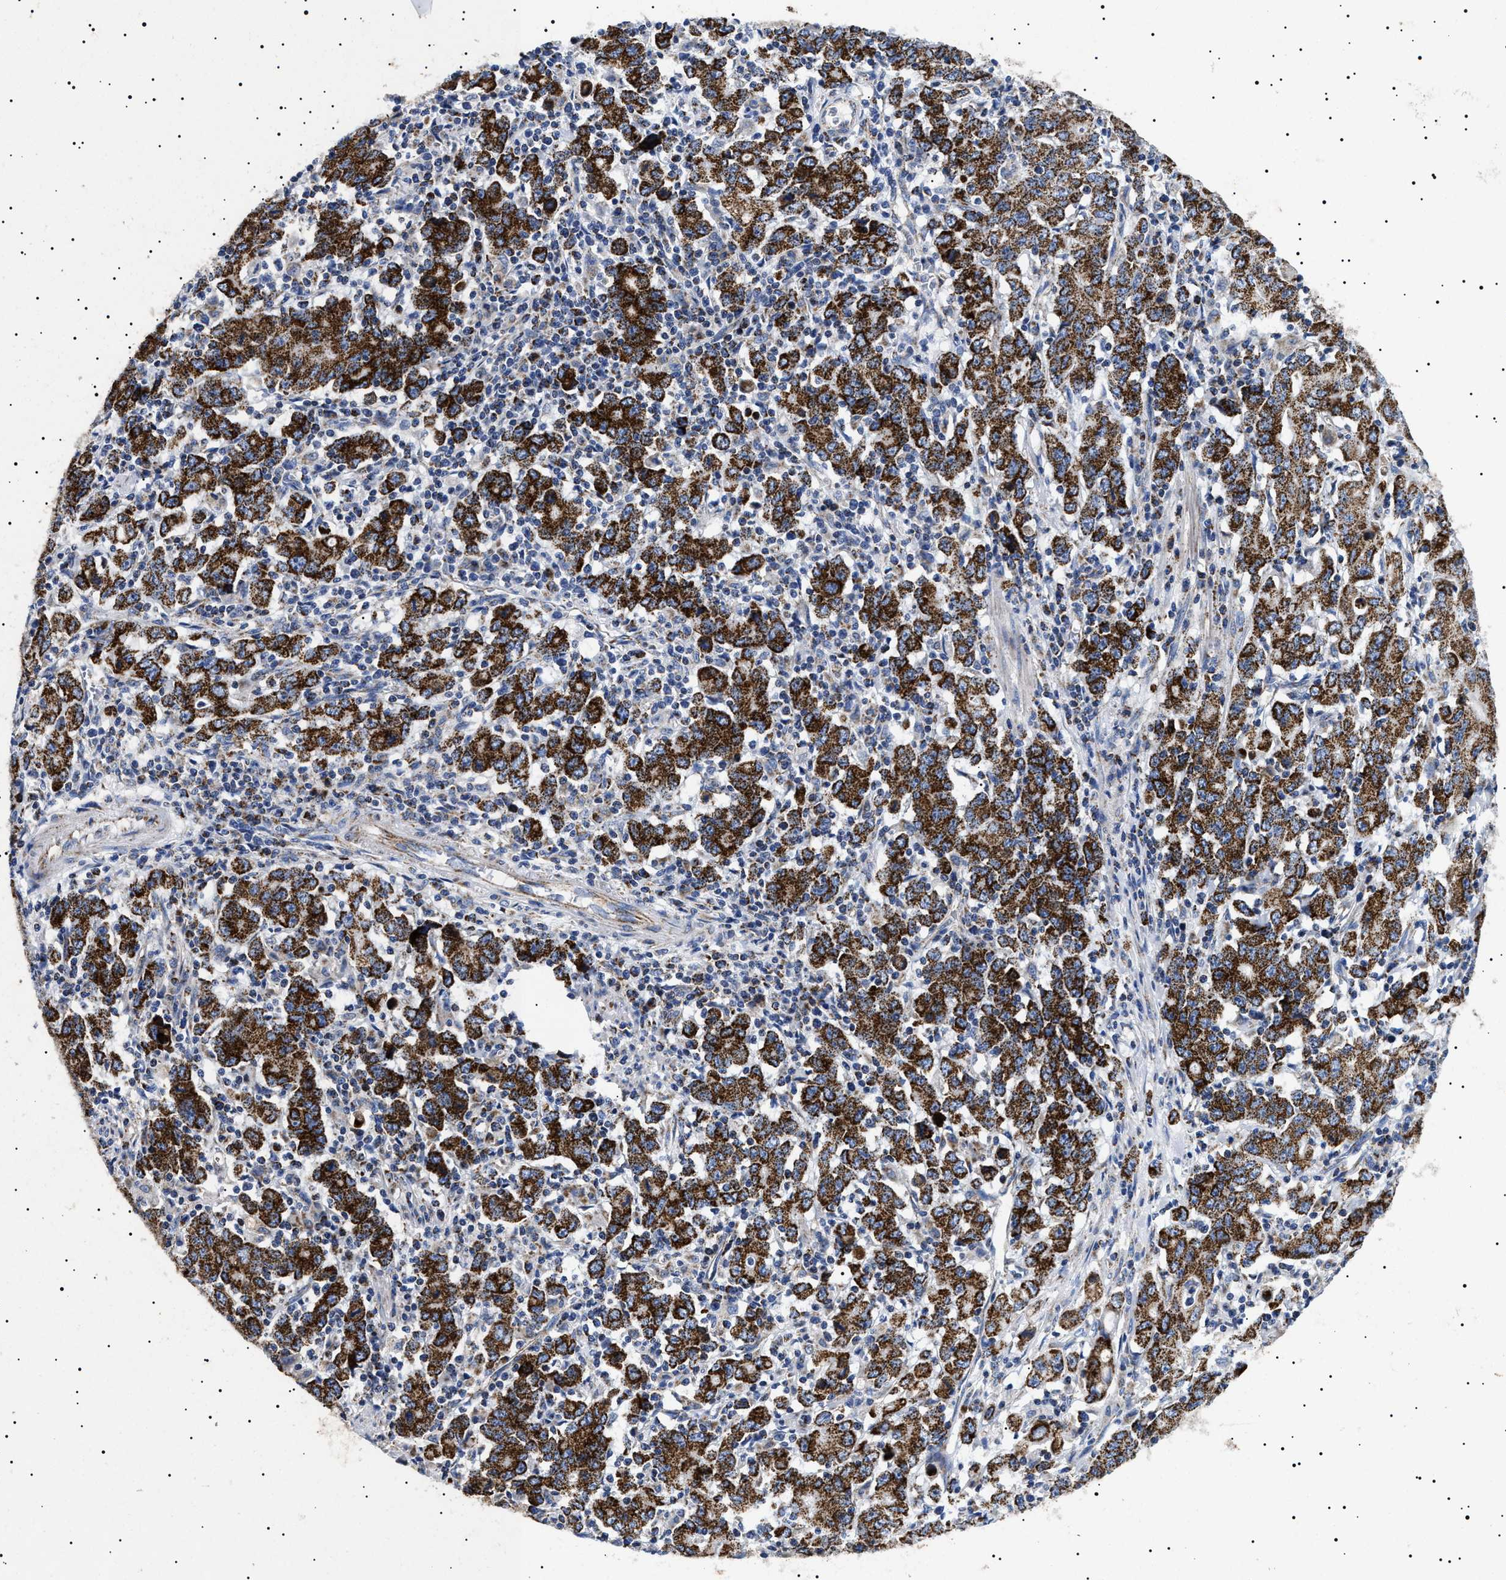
{"staining": {"intensity": "strong", "quantity": ">75%", "location": "cytoplasmic/membranous"}, "tissue": "stomach cancer", "cell_type": "Tumor cells", "image_type": "cancer", "snomed": [{"axis": "morphology", "description": "Adenocarcinoma, NOS"}, {"axis": "topography", "description": "Stomach, upper"}], "caption": "This is an image of immunohistochemistry staining of stomach adenocarcinoma, which shows strong staining in the cytoplasmic/membranous of tumor cells.", "gene": "CHRDL2", "patient": {"sex": "male", "age": 69}}